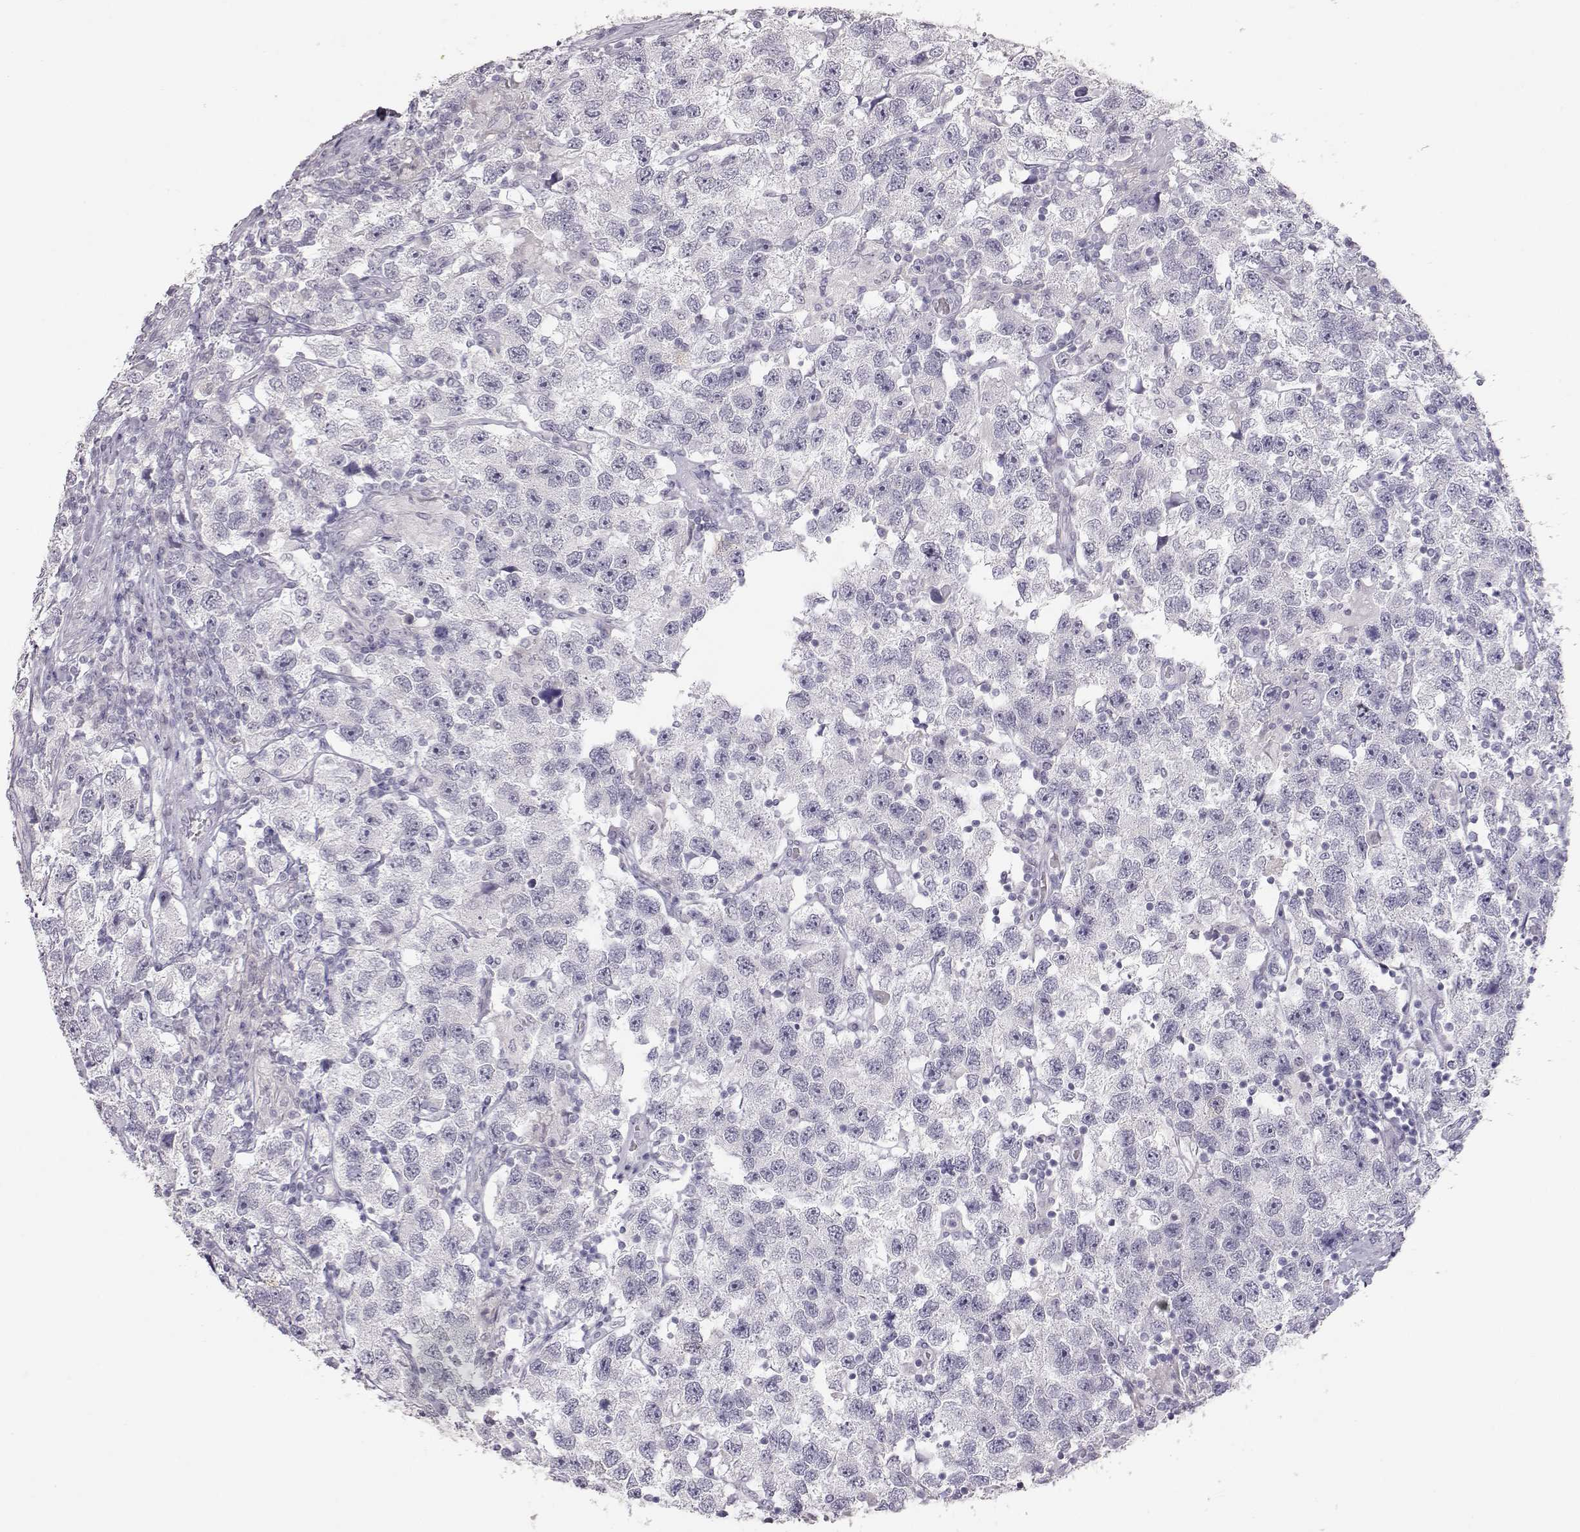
{"staining": {"intensity": "negative", "quantity": "none", "location": "none"}, "tissue": "testis cancer", "cell_type": "Tumor cells", "image_type": "cancer", "snomed": [{"axis": "morphology", "description": "Seminoma, NOS"}, {"axis": "topography", "description": "Testis"}], "caption": "Immunohistochemistry of human seminoma (testis) reveals no expression in tumor cells.", "gene": "TKTL1", "patient": {"sex": "male", "age": 26}}